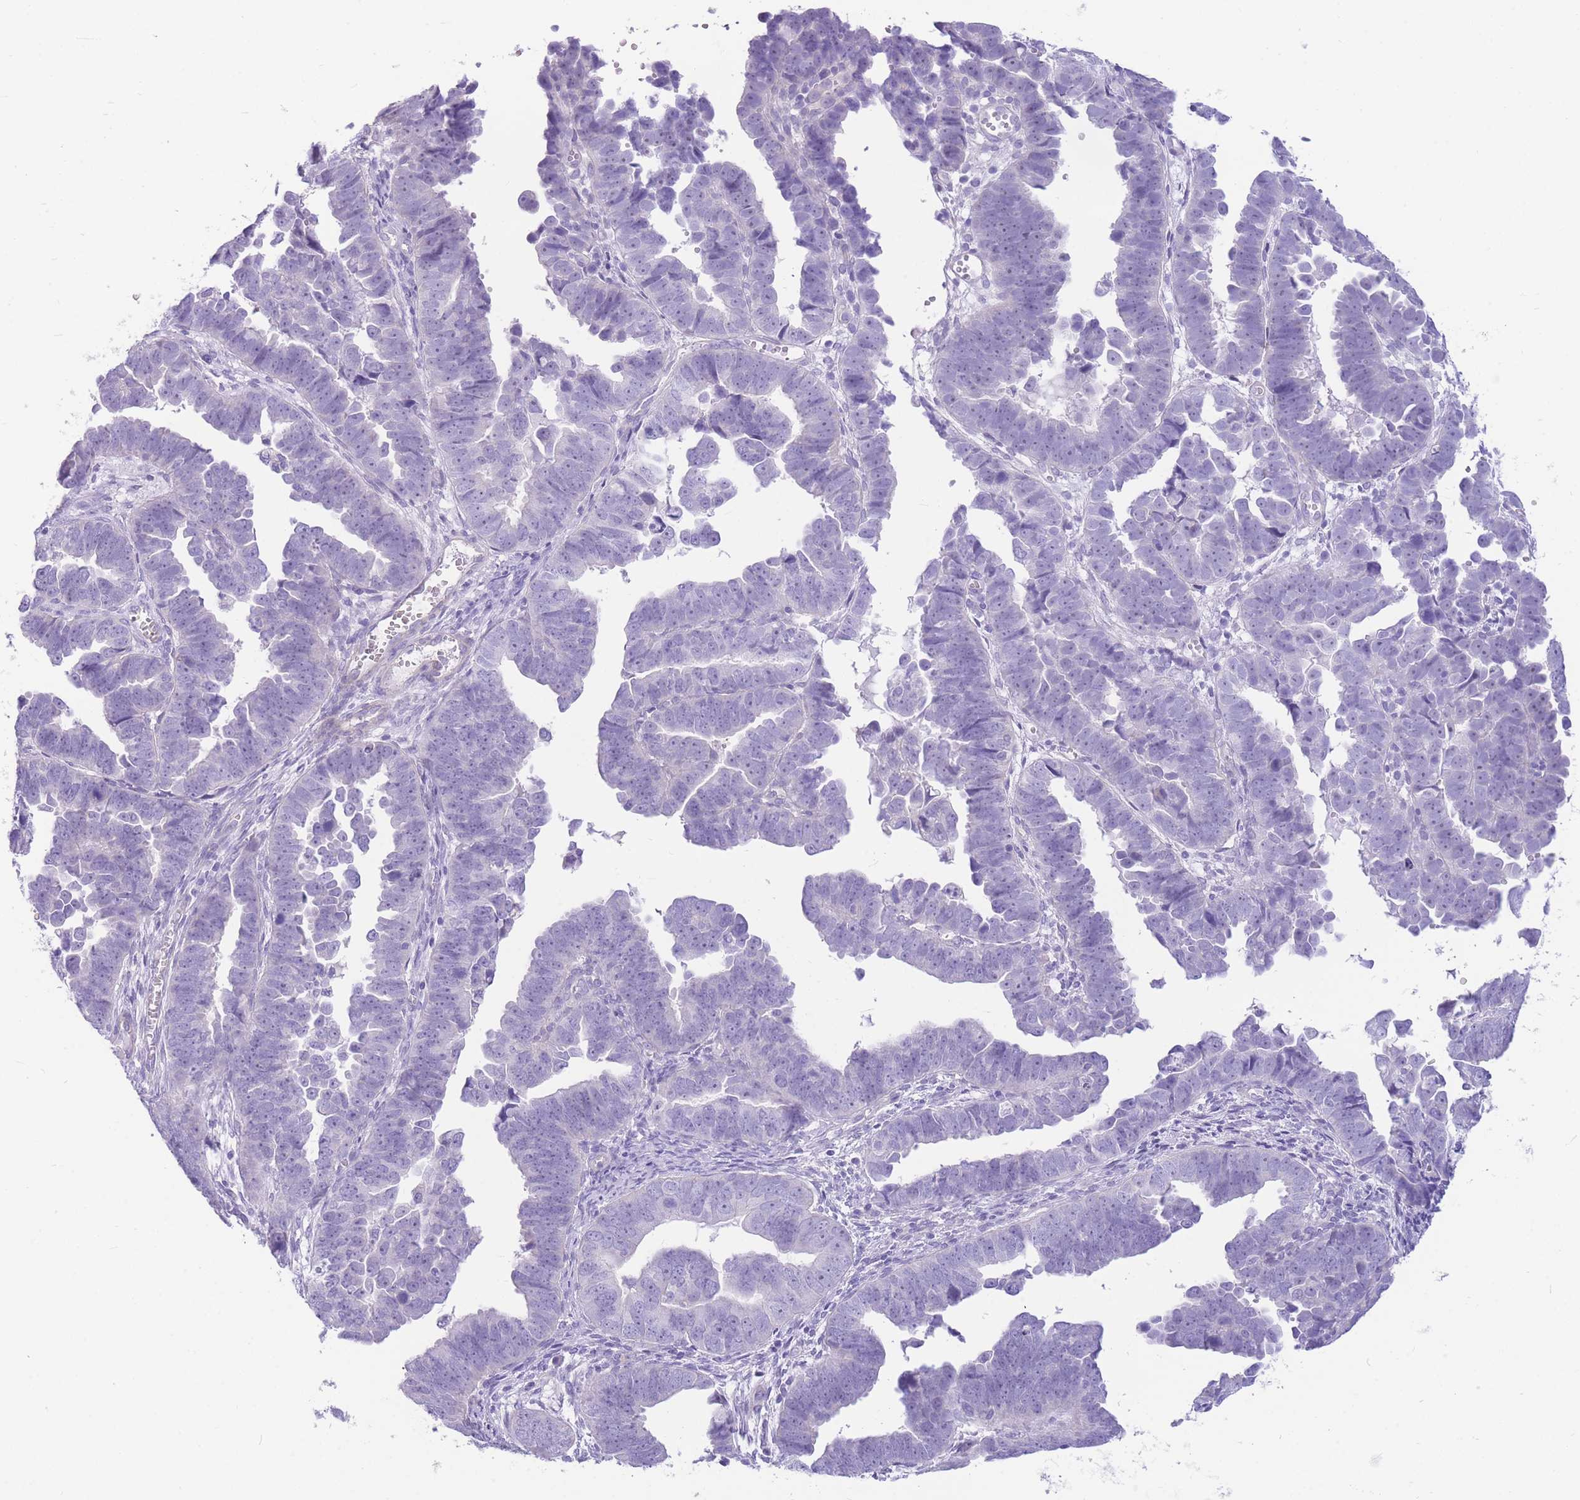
{"staining": {"intensity": "negative", "quantity": "none", "location": "none"}, "tissue": "endometrial cancer", "cell_type": "Tumor cells", "image_type": "cancer", "snomed": [{"axis": "morphology", "description": "Adenocarcinoma, NOS"}, {"axis": "topography", "description": "Endometrium"}], "caption": "There is no significant expression in tumor cells of endometrial cancer. (Brightfield microscopy of DAB (3,3'-diaminobenzidine) immunohistochemistry at high magnification).", "gene": "ZNF311", "patient": {"sex": "female", "age": 75}}